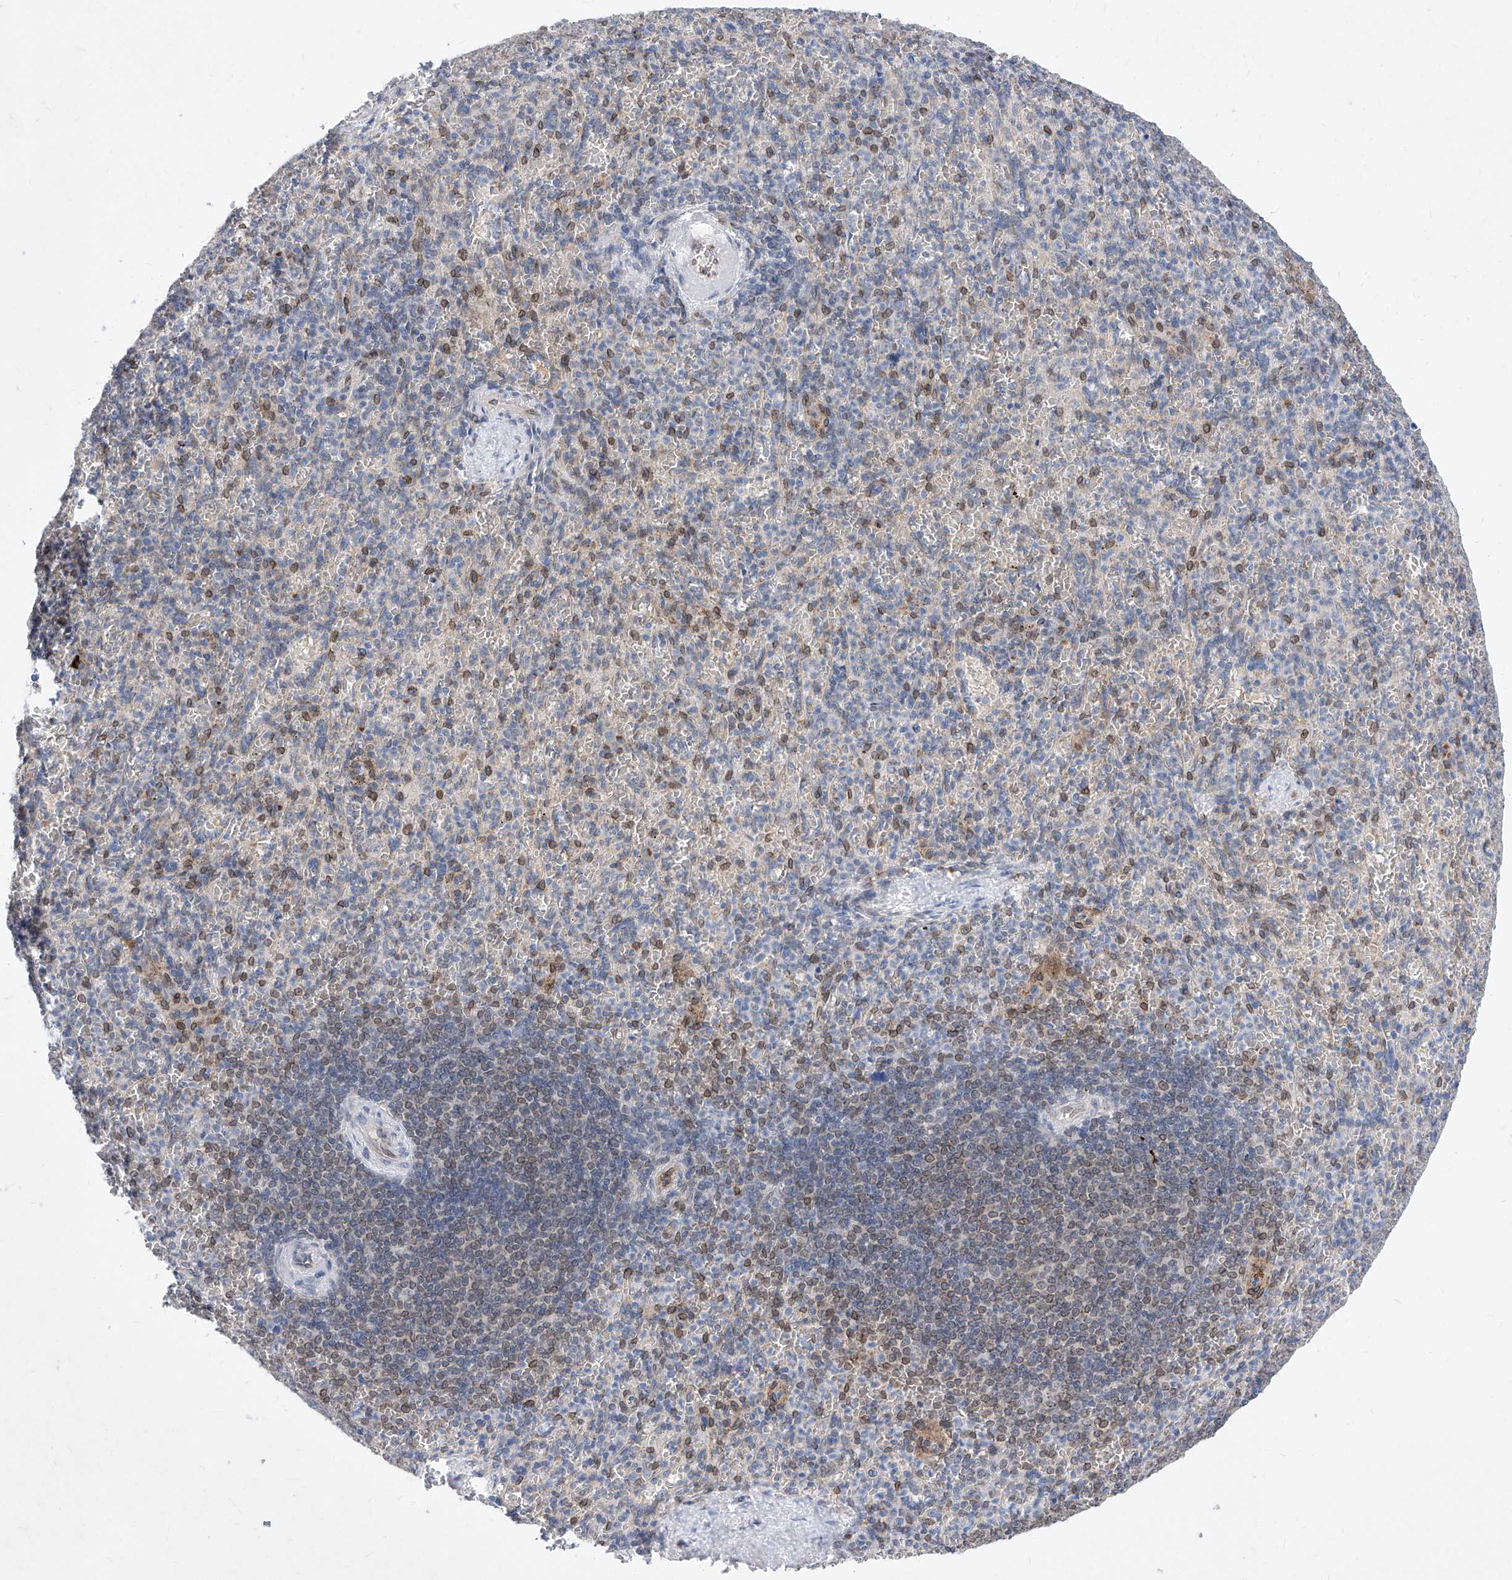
{"staining": {"intensity": "moderate", "quantity": "<25%", "location": "nuclear"}, "tissue": "spleen", "cell_type": "Cells in red pulp", "image_type": "normal", "snomed": [{"axis": "morphology", "description": "Normal tissue, NOS"}, {"axis": "topography", "description": "Spleen"}], "caption": "Immunohistochemical staining of benign spleen demonstrates <25% levels of moderate nuclear protein staining in about <25% of cells in red pulp.", "gene": "MX2", "patient": {"sex": "female", "age": 74}}